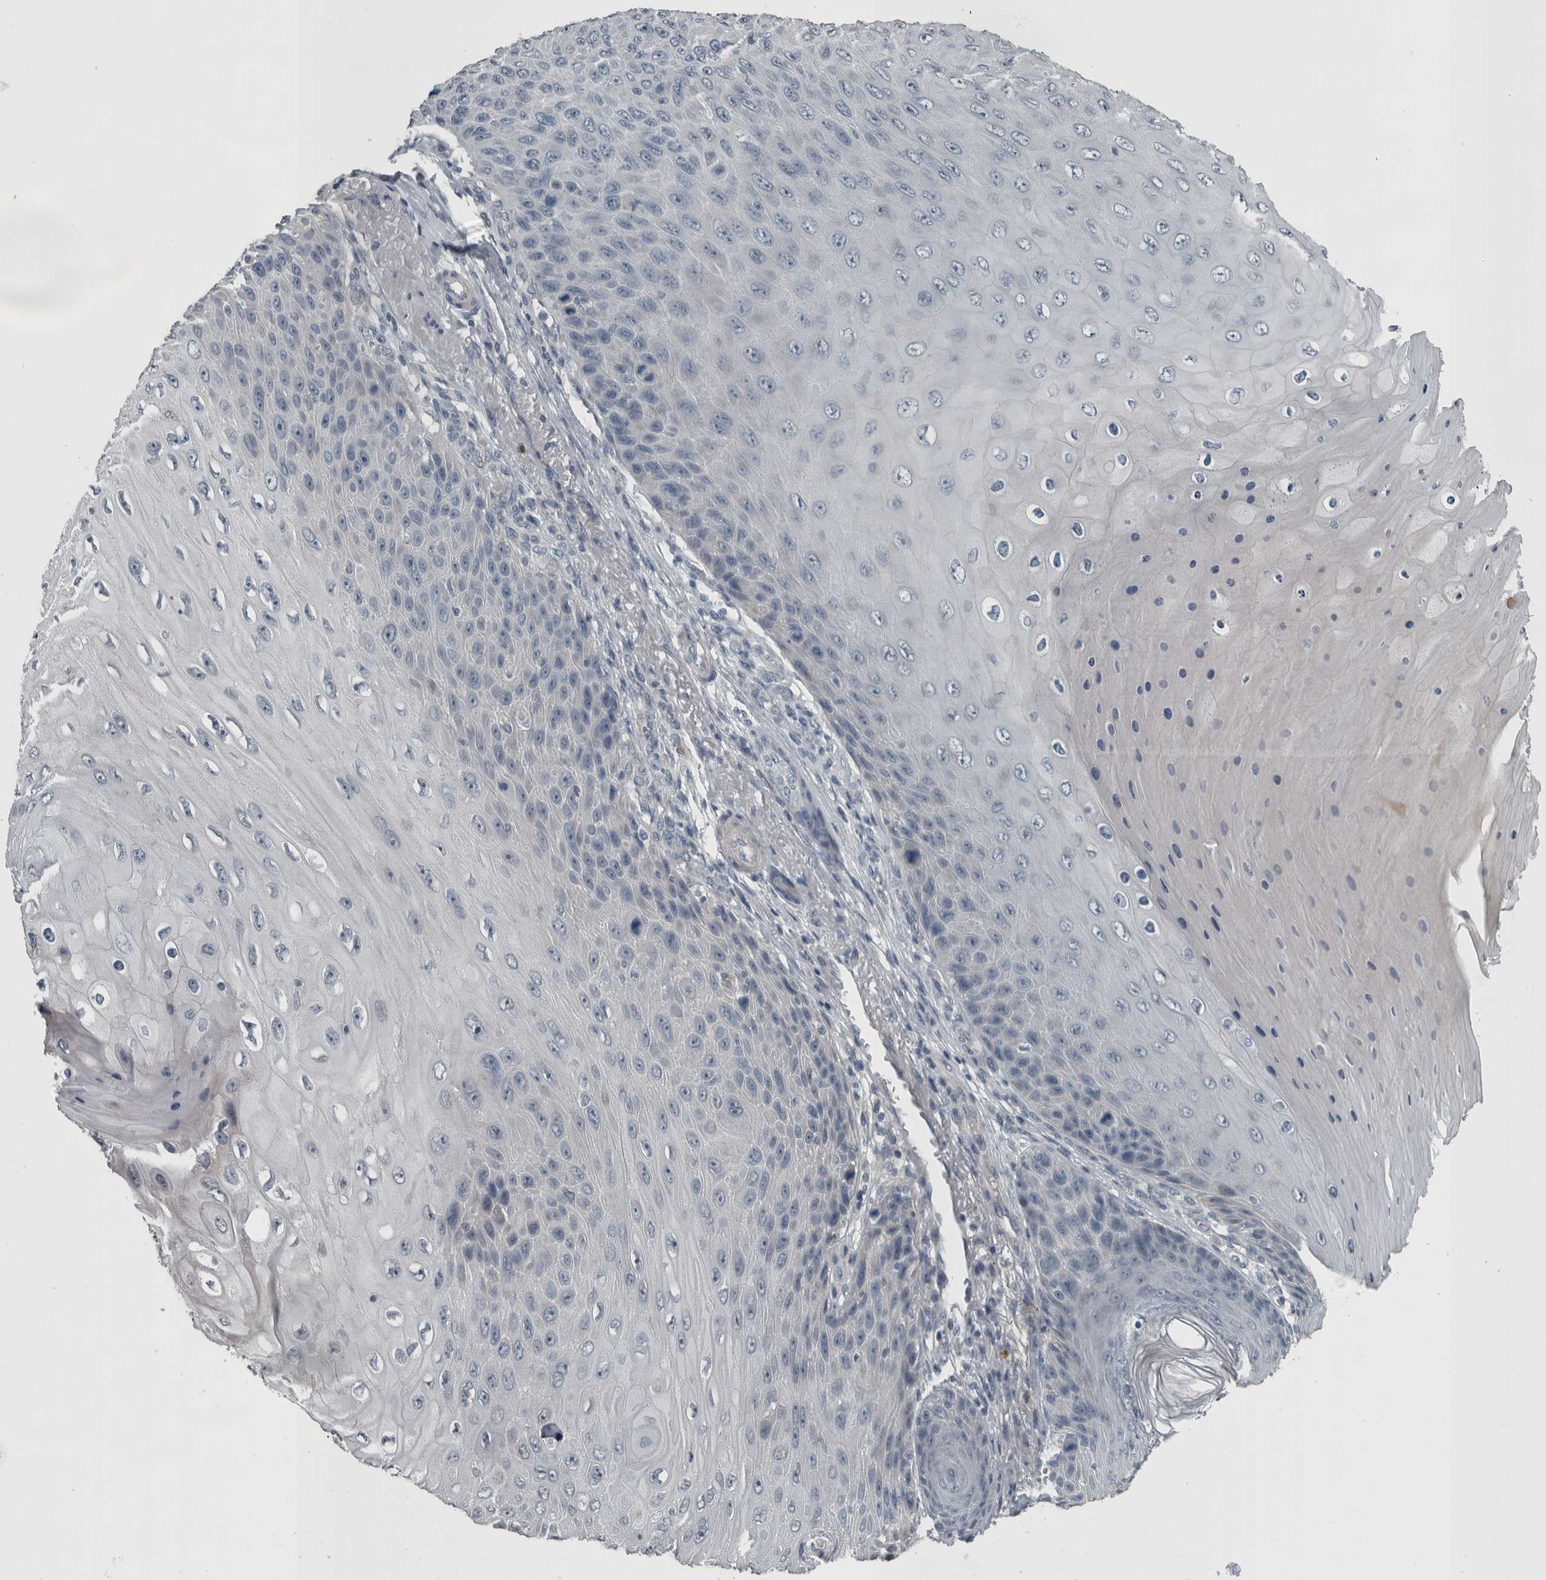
{"staining": {"intensity": "negative", "quantity": "none", "location": "none"}, "tissue": "skin cancer", "cell_type": "Tumor cells", "image_type": "cancer", "snomed": [{"axis": "morphology", "description": "Squamous cell carcinoma, NOS"}, {"axis": "topography", "description": "Skin"}], "caption": "DAB (3,3'-diaminobenzidine) immunohistochemical staining of skin cancer (squamous cell carcinoma) shows no significant staining in tumor cells.", "gene": "KRT20", "patient": {"sex": "female", "age": 88}}